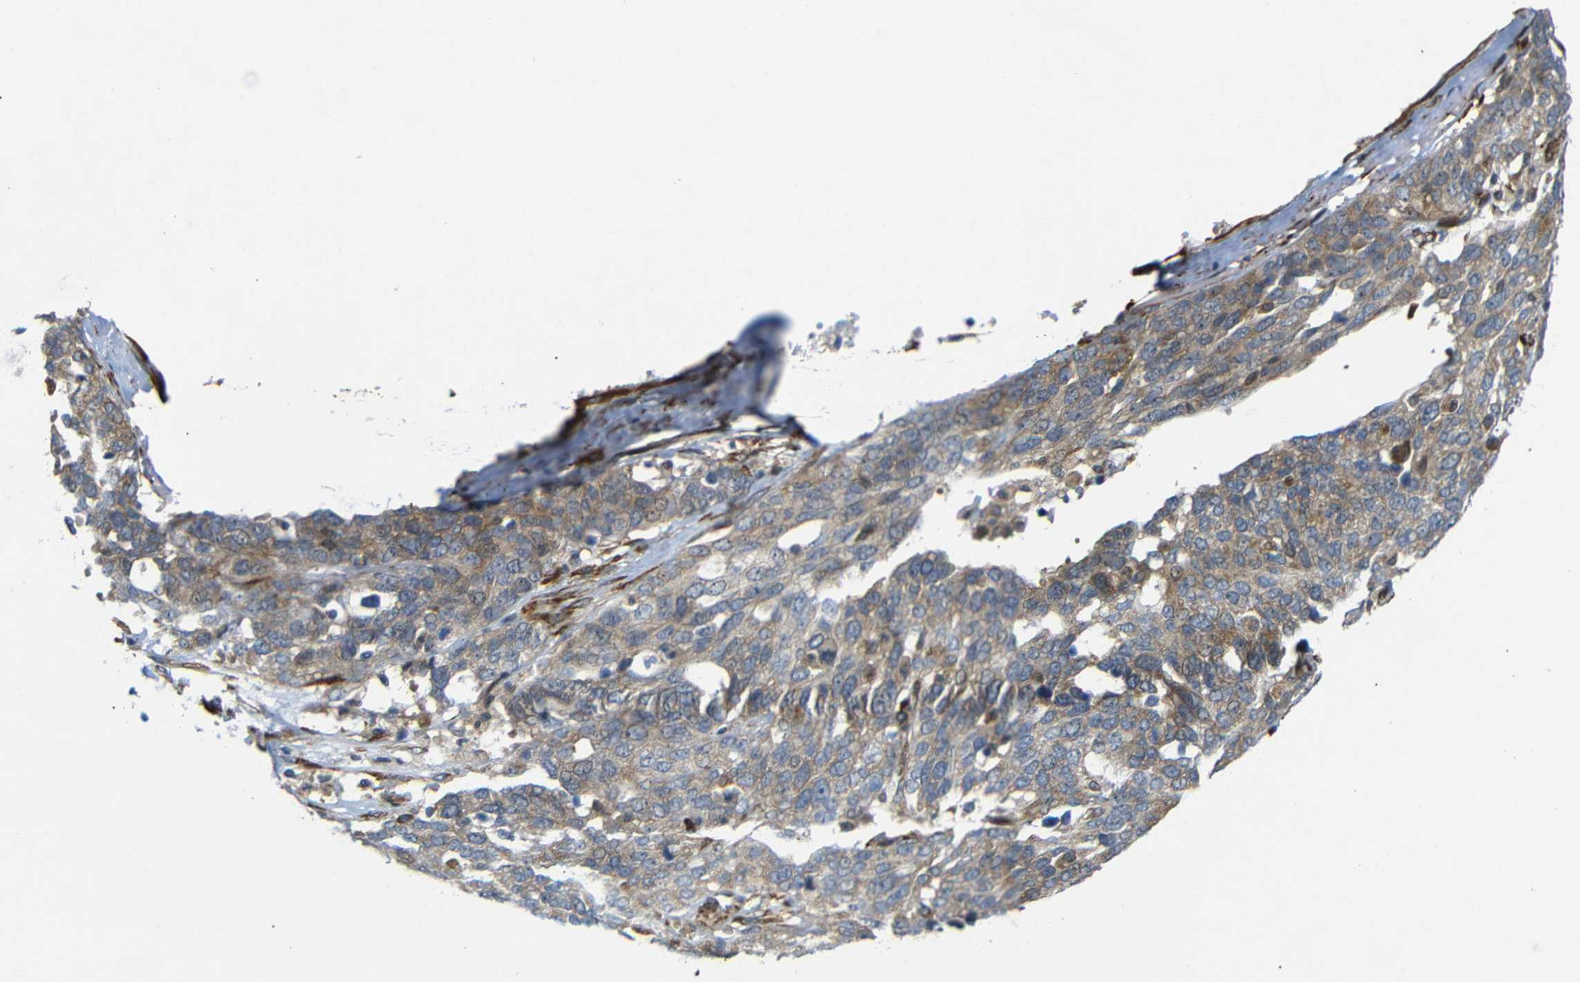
{"staining": {"intensity": "weak", "quantity": ">75%", "location": "cytoplasmic/membranous"}, "tissue": "ovarian cancer", "cell_type": "Tumor cells", "image_type": "cancer", "snomed": [{"axis": "morphology", "description": "Cystadenocarcinoma, serous, NOS"}, {"axis": "topography", "description": "Ovary"}], "caption": "Human serous cystadenocarcinoma (ovarian) stained for a protein (brown) exhibits weak cytoplasmic/membranous positive expression in approximately >75% of tumor cells.", "gene": "P3H2", "patient": {"sex": "female", "age": 44}}